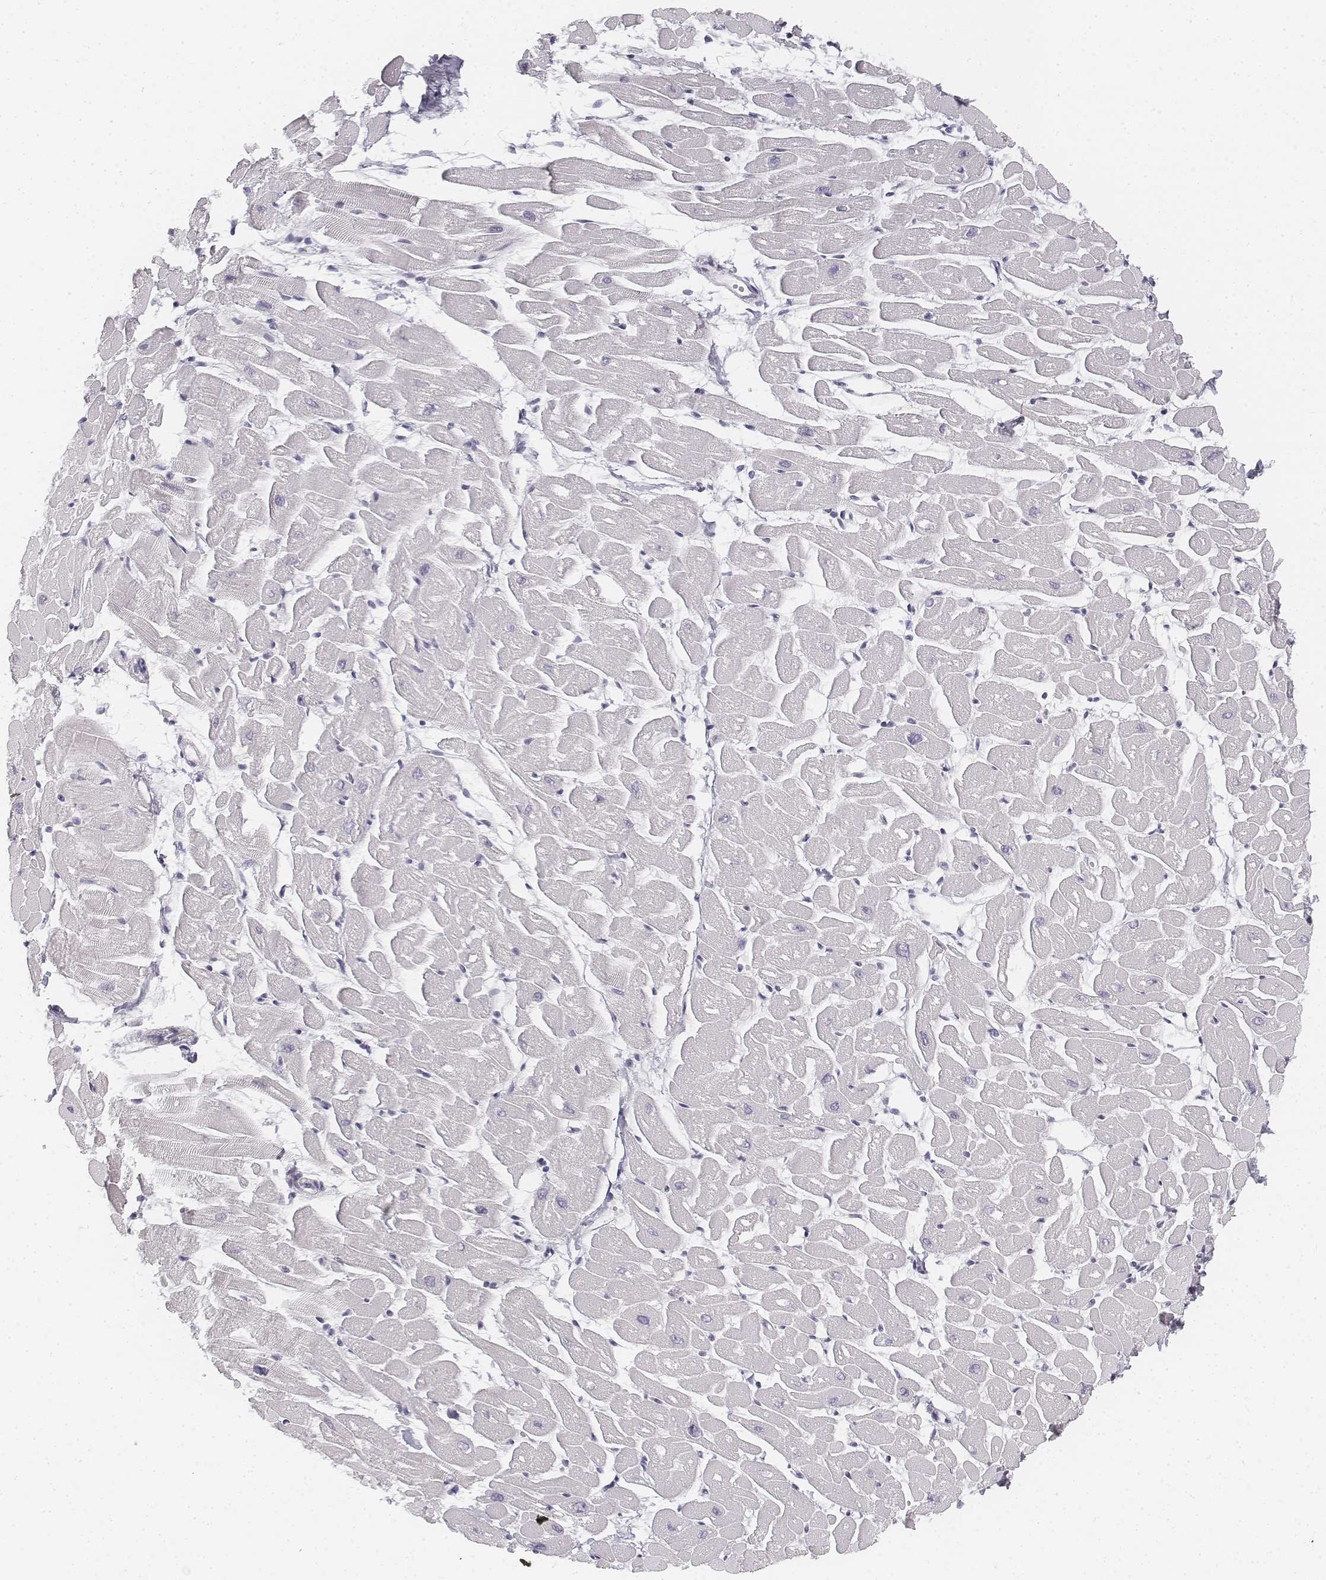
{"staining": {"intensity": "negative", "quantity": "none", "location": "none"}, "tissue": "heart muscle", "cell_type": "Cardiomyocytes", "image_type": "normal", "snomed": [{"axis": "morphology", "description": "Normal tissue, NOS"}, {"axis": "topography", "description": "Heart"}], "caption": "The micrograph shows no staining of cardiomyocytes in unremarkable heart muscle.", "gene": "KRTAP2", "patient": {"sex": "male", "age": 57}}